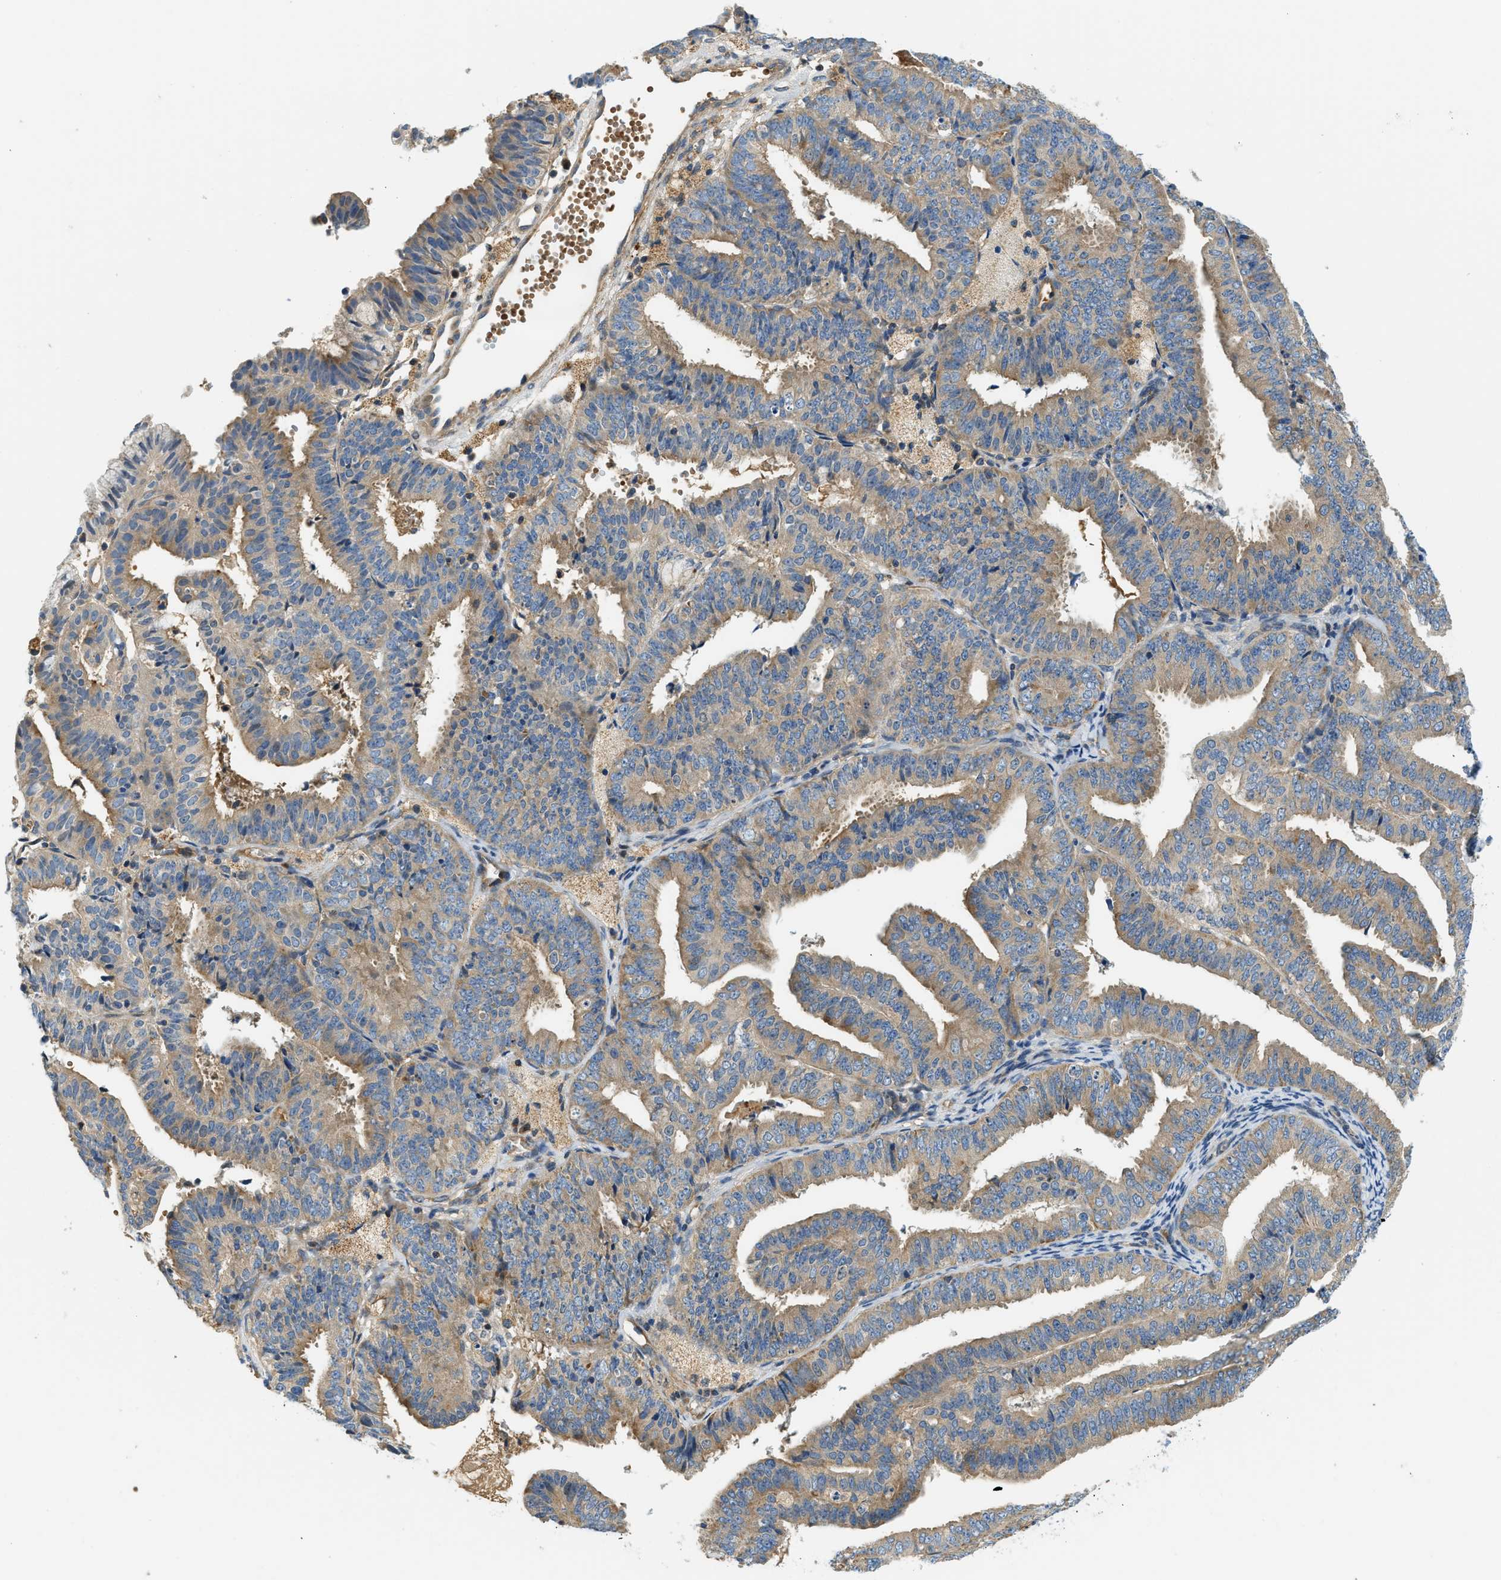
{"staining": {"intensity": "weak", "quantity": ">75%", "location": "cytoplasmic/membranous"}, "tissue": "endometrial cancer", "cell_type": "Tumor cells", "image_type": "cancer", "snomed": [{"axis": "morphology", "description": "Adenocarcinoma, NOS"}, {"axis": "topography", "description": "Endometrium"}], "caption": "Immunohistochemistry image of human adenocarcinoma (endometrial) stained for a protein (brown), which shows low levels of weak cytoplasmic/membranous positivity in about >75% of tumor cells.", "gene": "KCNK1", "patient": {"sex": "female", "age": 63}}